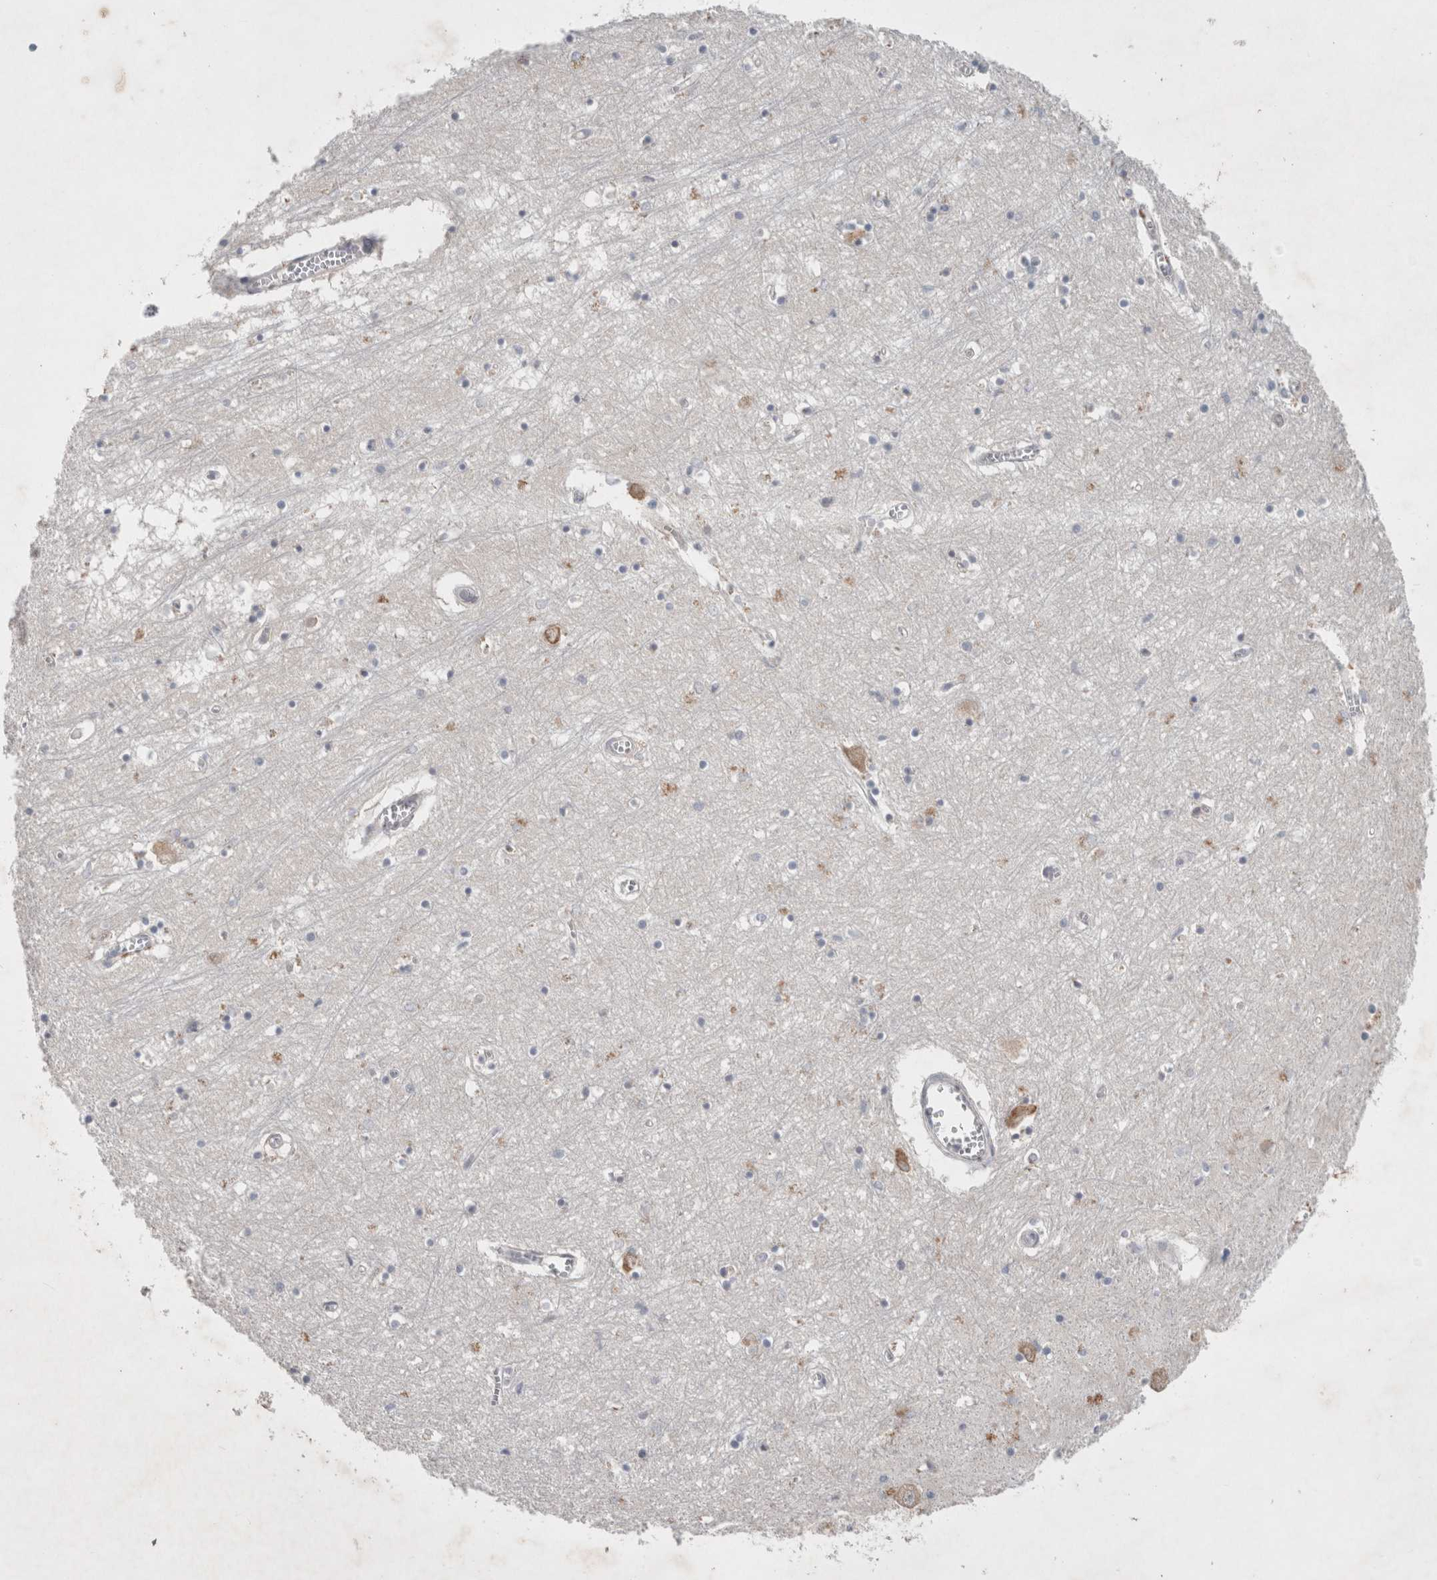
{"staining": {"intensity": "weak", "quantity": "<25%", "location": "cytoplasmic/membranous"}, "tissue": "hippocampus", "cell_type": "Glial cells", "image_type": "normal", "snomed": [{"axis": "morphology", "description": "Normal tissue, NOS"}, {"axis": "topography", "description": "Hippocampus"}], "caption": "Immunohistochemistry (IHC) micrograph of unremarkable hippocampus: human hippocampus stained with DAB reveals no significant protein staining in glial cells.", "gene": "RASAL2", "patient": {"sex": "male", "age": 70}}